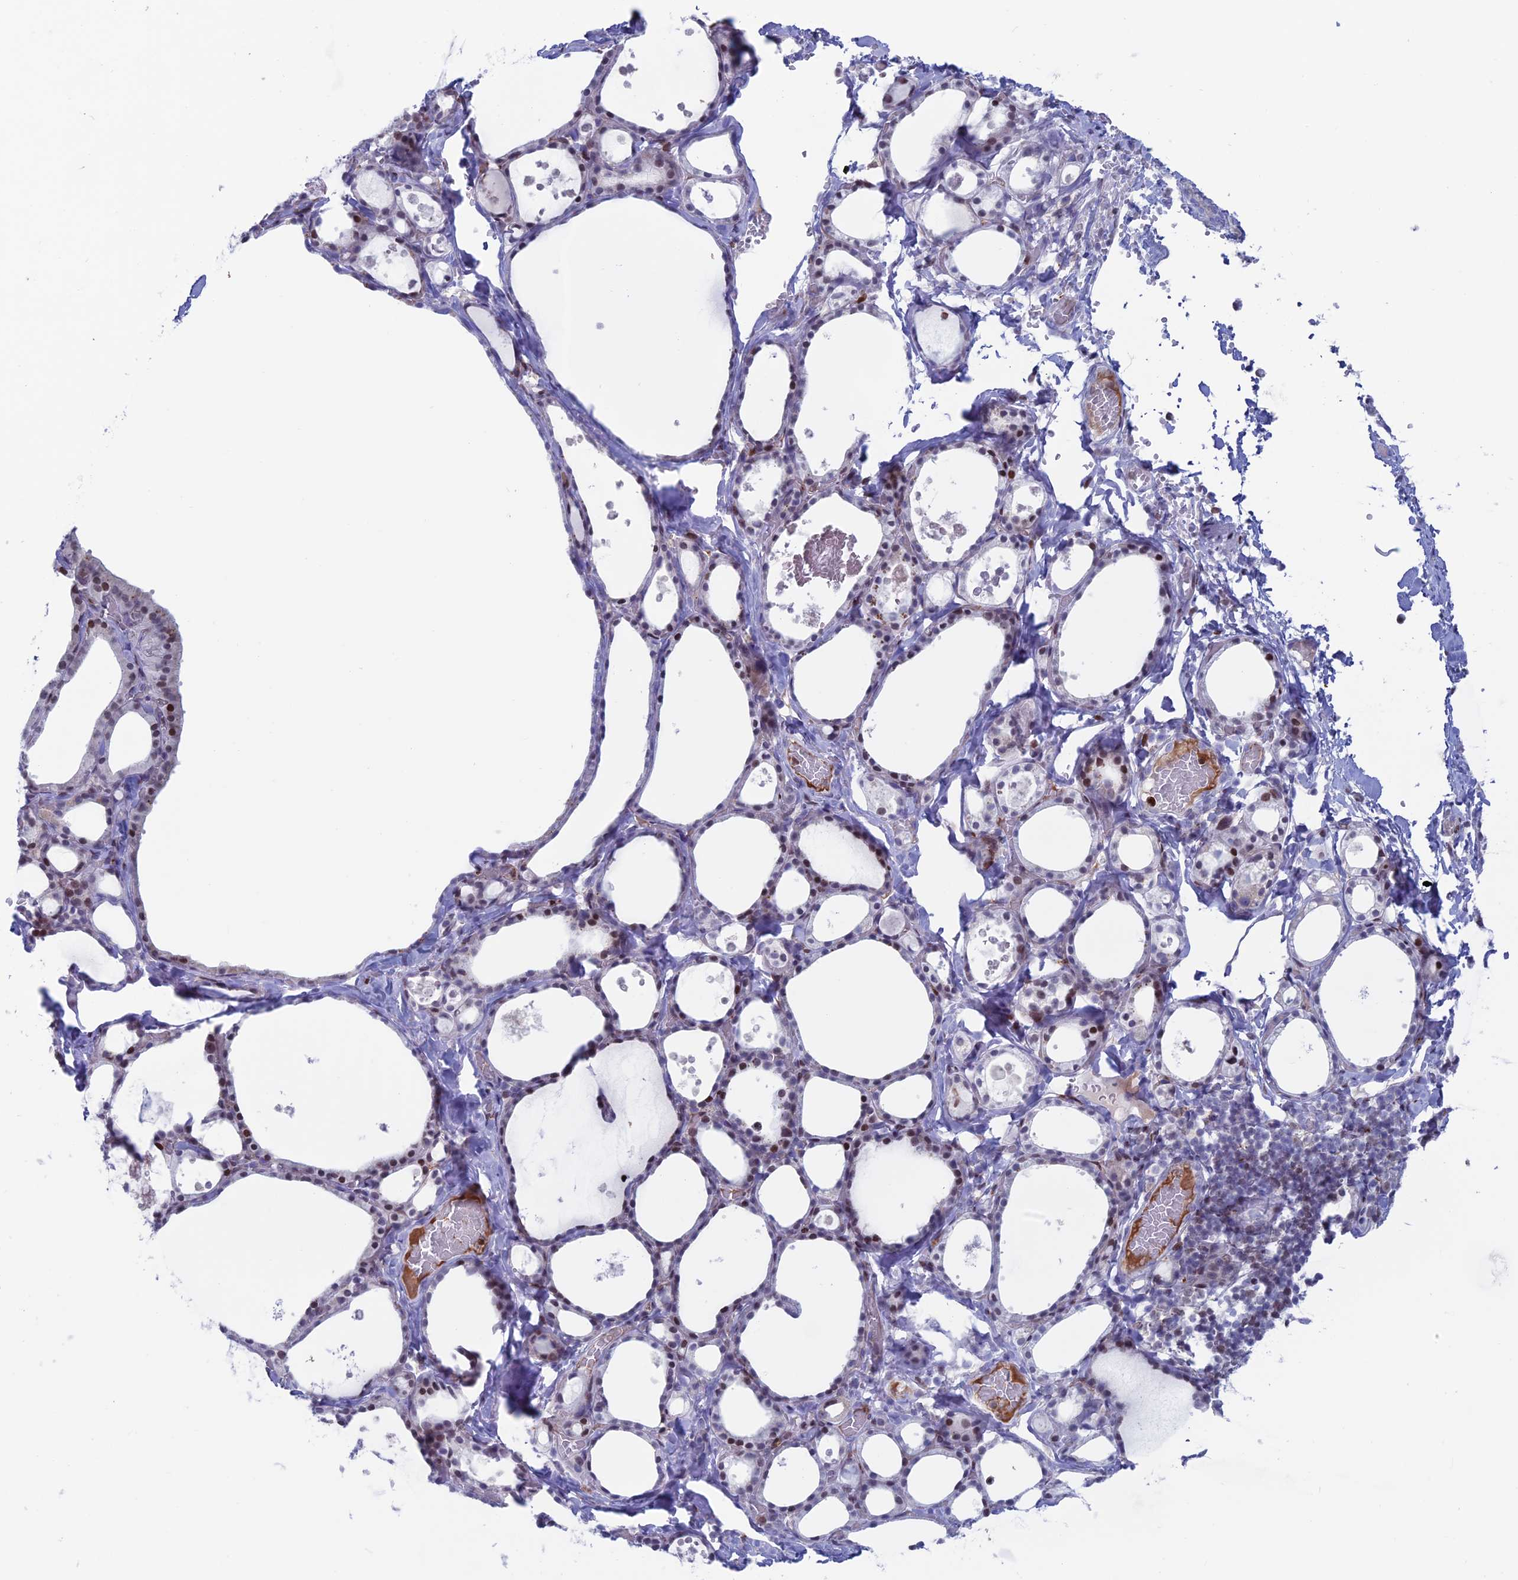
{"staining": {"intensity": "moderate", "quantity": "<25%", "location": "nuclear"}, "tissue": "thyroid gland", "cell_type": "Glandular cells", "image_type": "normal", "snomed": [{"axis": "morphology", "description": "Normal tissue, NOS"}, {"axis": "topography", "description": "Thyroid gland"}], "caption": "Thyroid gland stained for a protein (brown) exhibits moderate nuclear positive staining in about <25% of glandular cells.", "gene": "CERS6", "patient": {"sex": "male", "age": 56}}